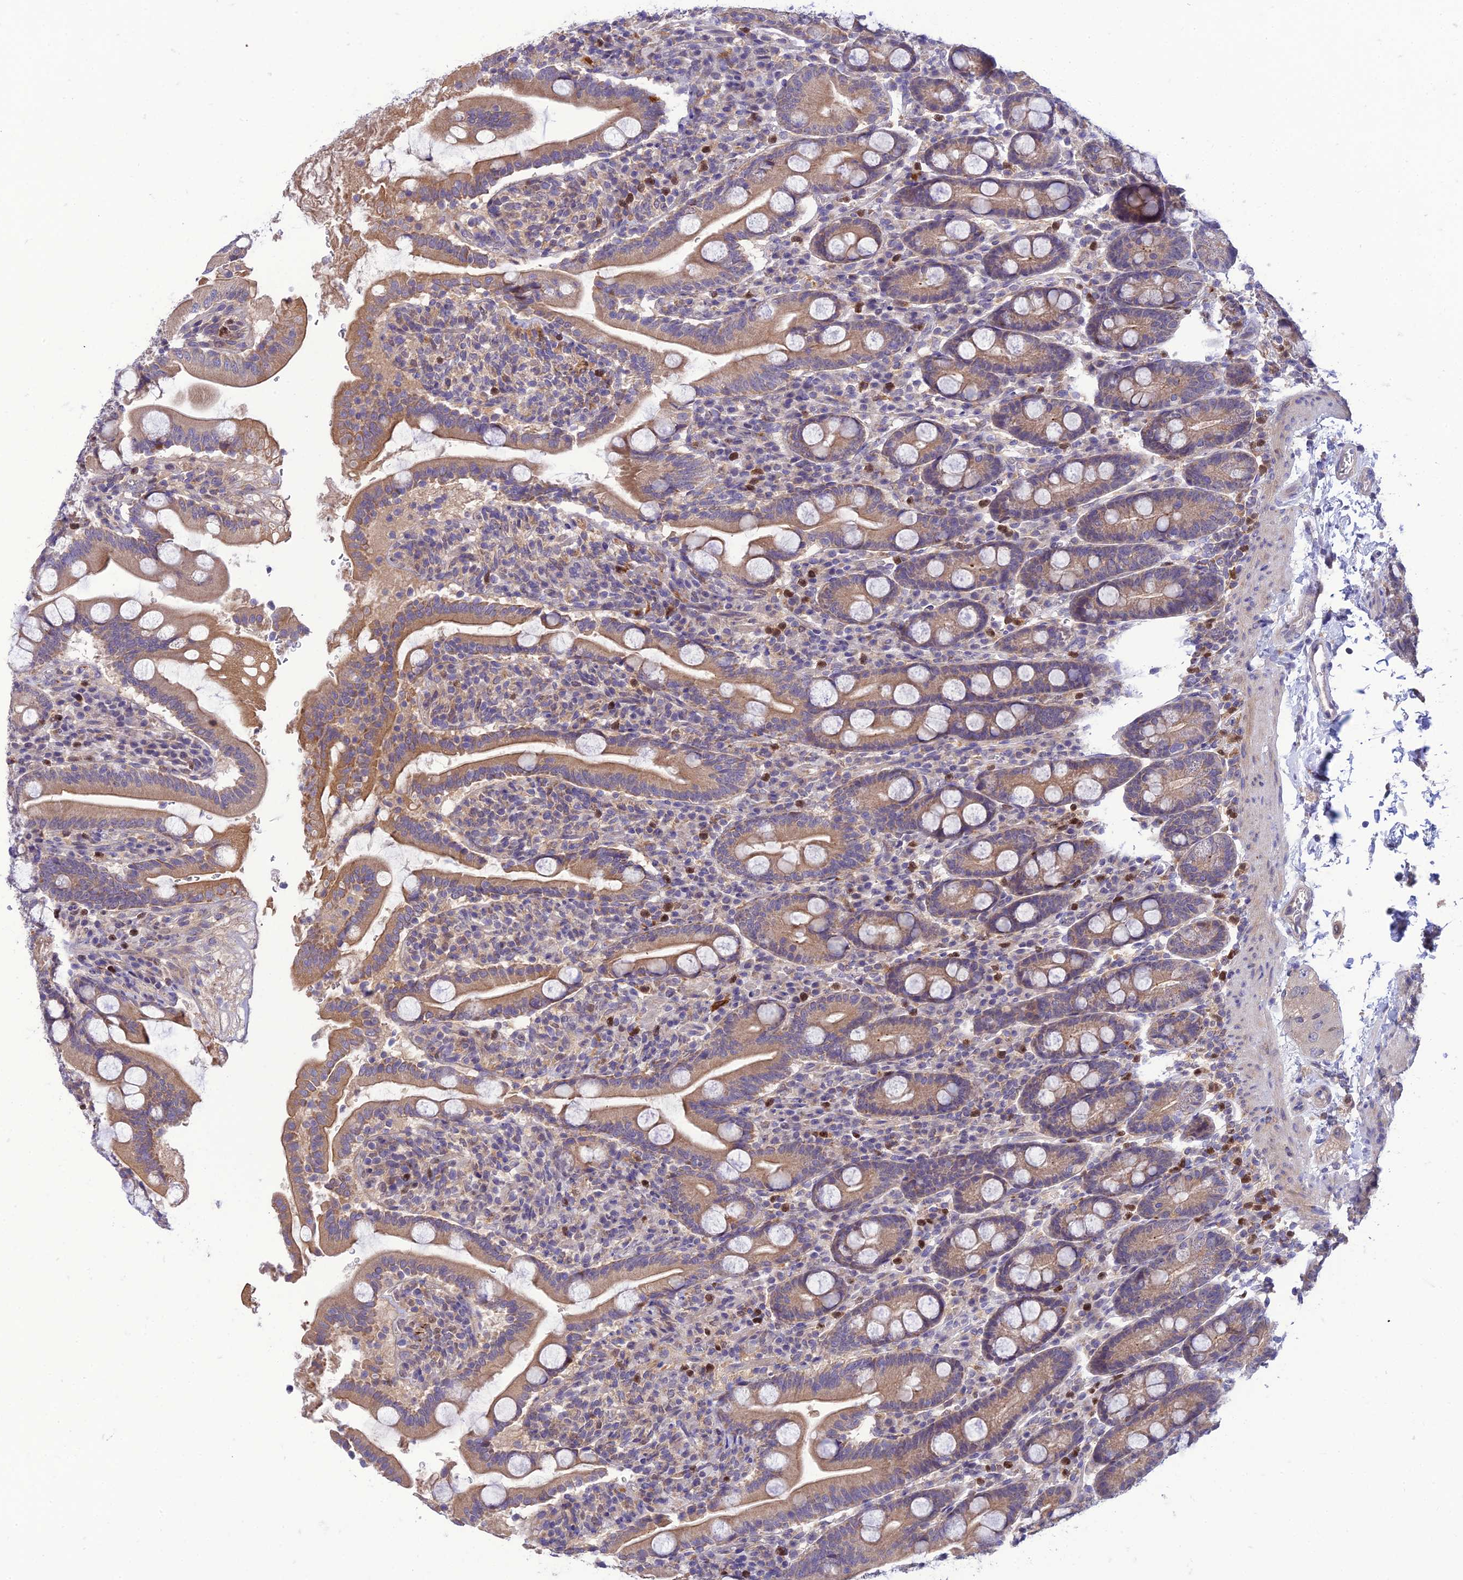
{"staining": {"intensity": "moderate", "quantity": ">75%", "location": "cytoplasmic/membranous"}, "tissue": "duodenum", "cell_type": "Glandular cells", "image_type": "normal", "snomed": [{"axis": "morphology", "description": "Normal tissue, NOS"}, {"axis": "topography", "description": "Duodenum"}], "caption": "About >75% of glandular cells in normal human duodenum show moderate cytoplasmic/membranous protein staining as visualized by brown immunohistochemical staining.", "gene": "IRAK3", "patient": {"sex": "male", "age": 35}}